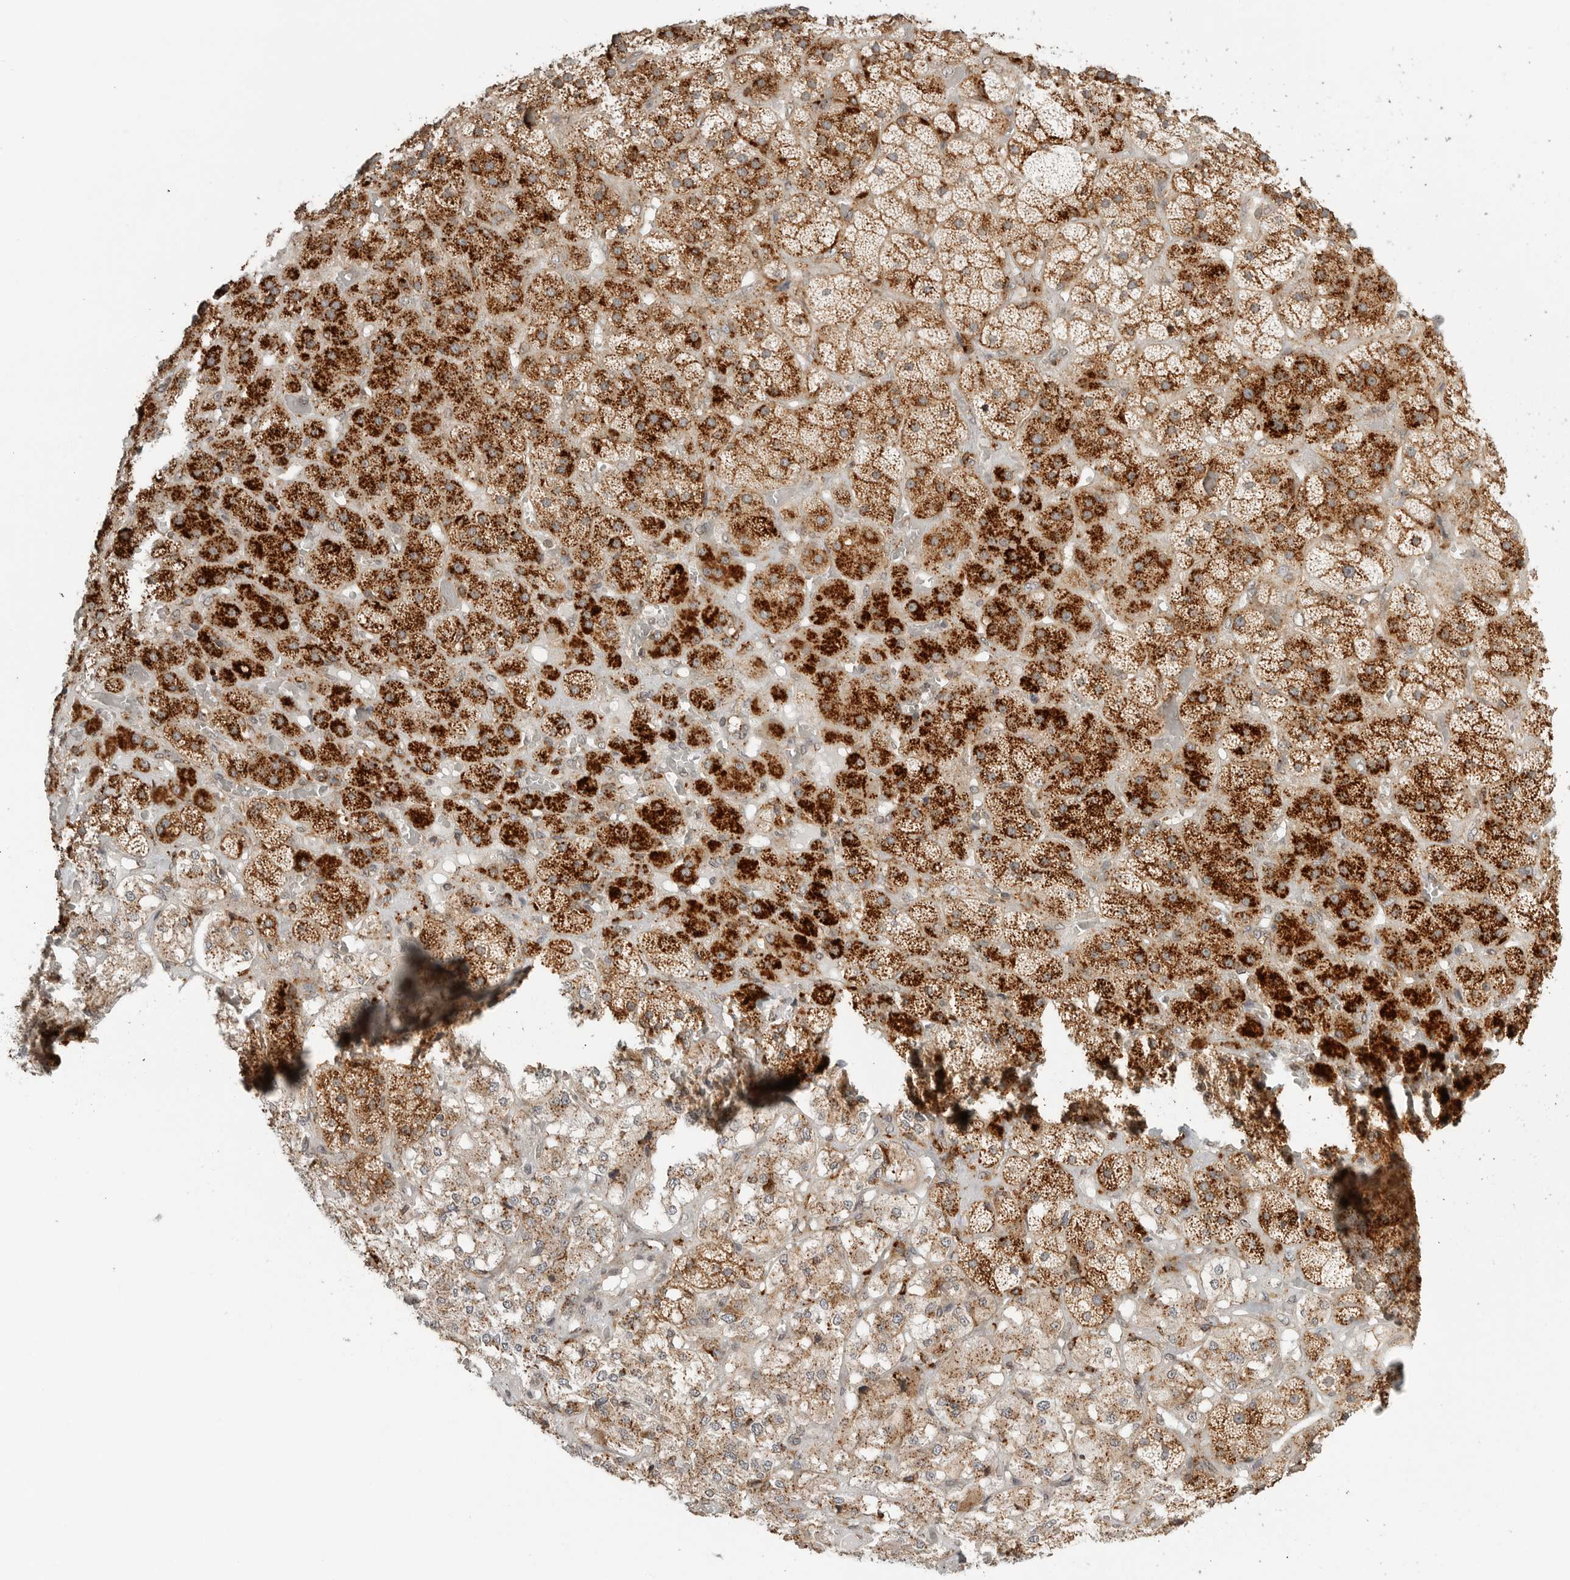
{"staining": {"intensity": "strong", "quantity": ">75%", "location": "cytoplasmic/membranous"}, "tissue": "adrenal gland", "cell_type": "Glandular cells", "image_type": "normal", "snomed": [{"axis": "morphology", "description": "Normal tissue, NOS"}, {"axis": "topography", "description": "Adrenal gland"}], "caption": "High-magnification brightfield microscopy of unremarkable adrenal gland stained with DAB (brown) and counterstained with hematoxylin (blue). glandular cells exhibit strong cytoplasmic/membranous positivity is identified in about>75% of cells.", "gene": "IDUA", "patient": {"sex": "male", "age": 57}}